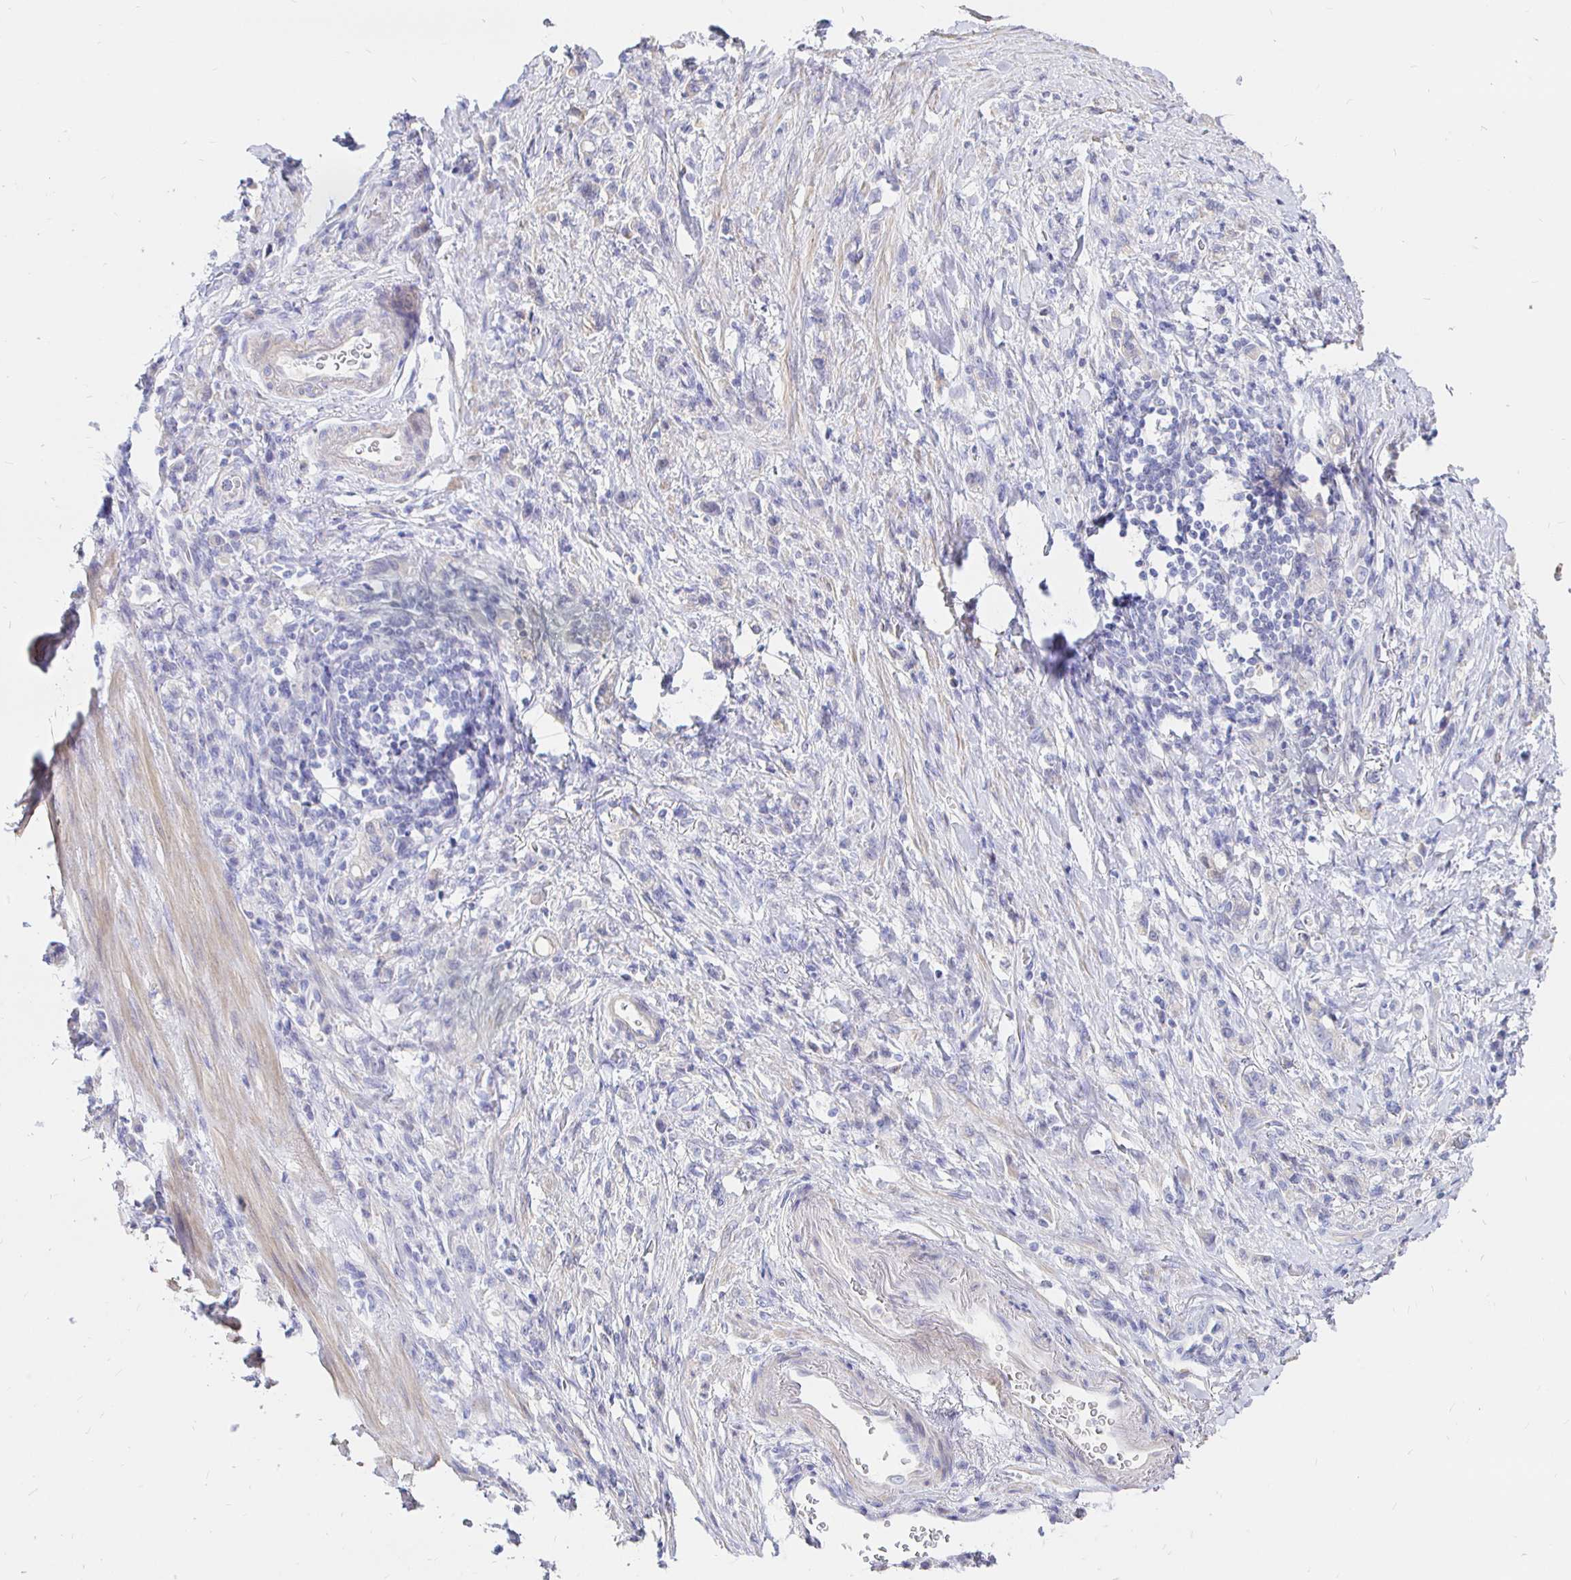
{"staining": {"intensity": "negative", "quantity": "none", "location": "none"}, "tissue": "stomach cancer", "cell_type": "Tumor cells", "image_type": "cancer", "snomed": [{"axis": "morphology", "description": "Adenocarcinoma, NOS"}, {"axis": "topography", "description": "Stomach"}], "caption": "An immunohistochemistry photomicrograph of stomach adenocarcinoma is shown. There is no staining in tumor cells of stomach adenocarcinoma.", "gene": "NECAB1", "patient": {"sex": "male", "age": 77}}